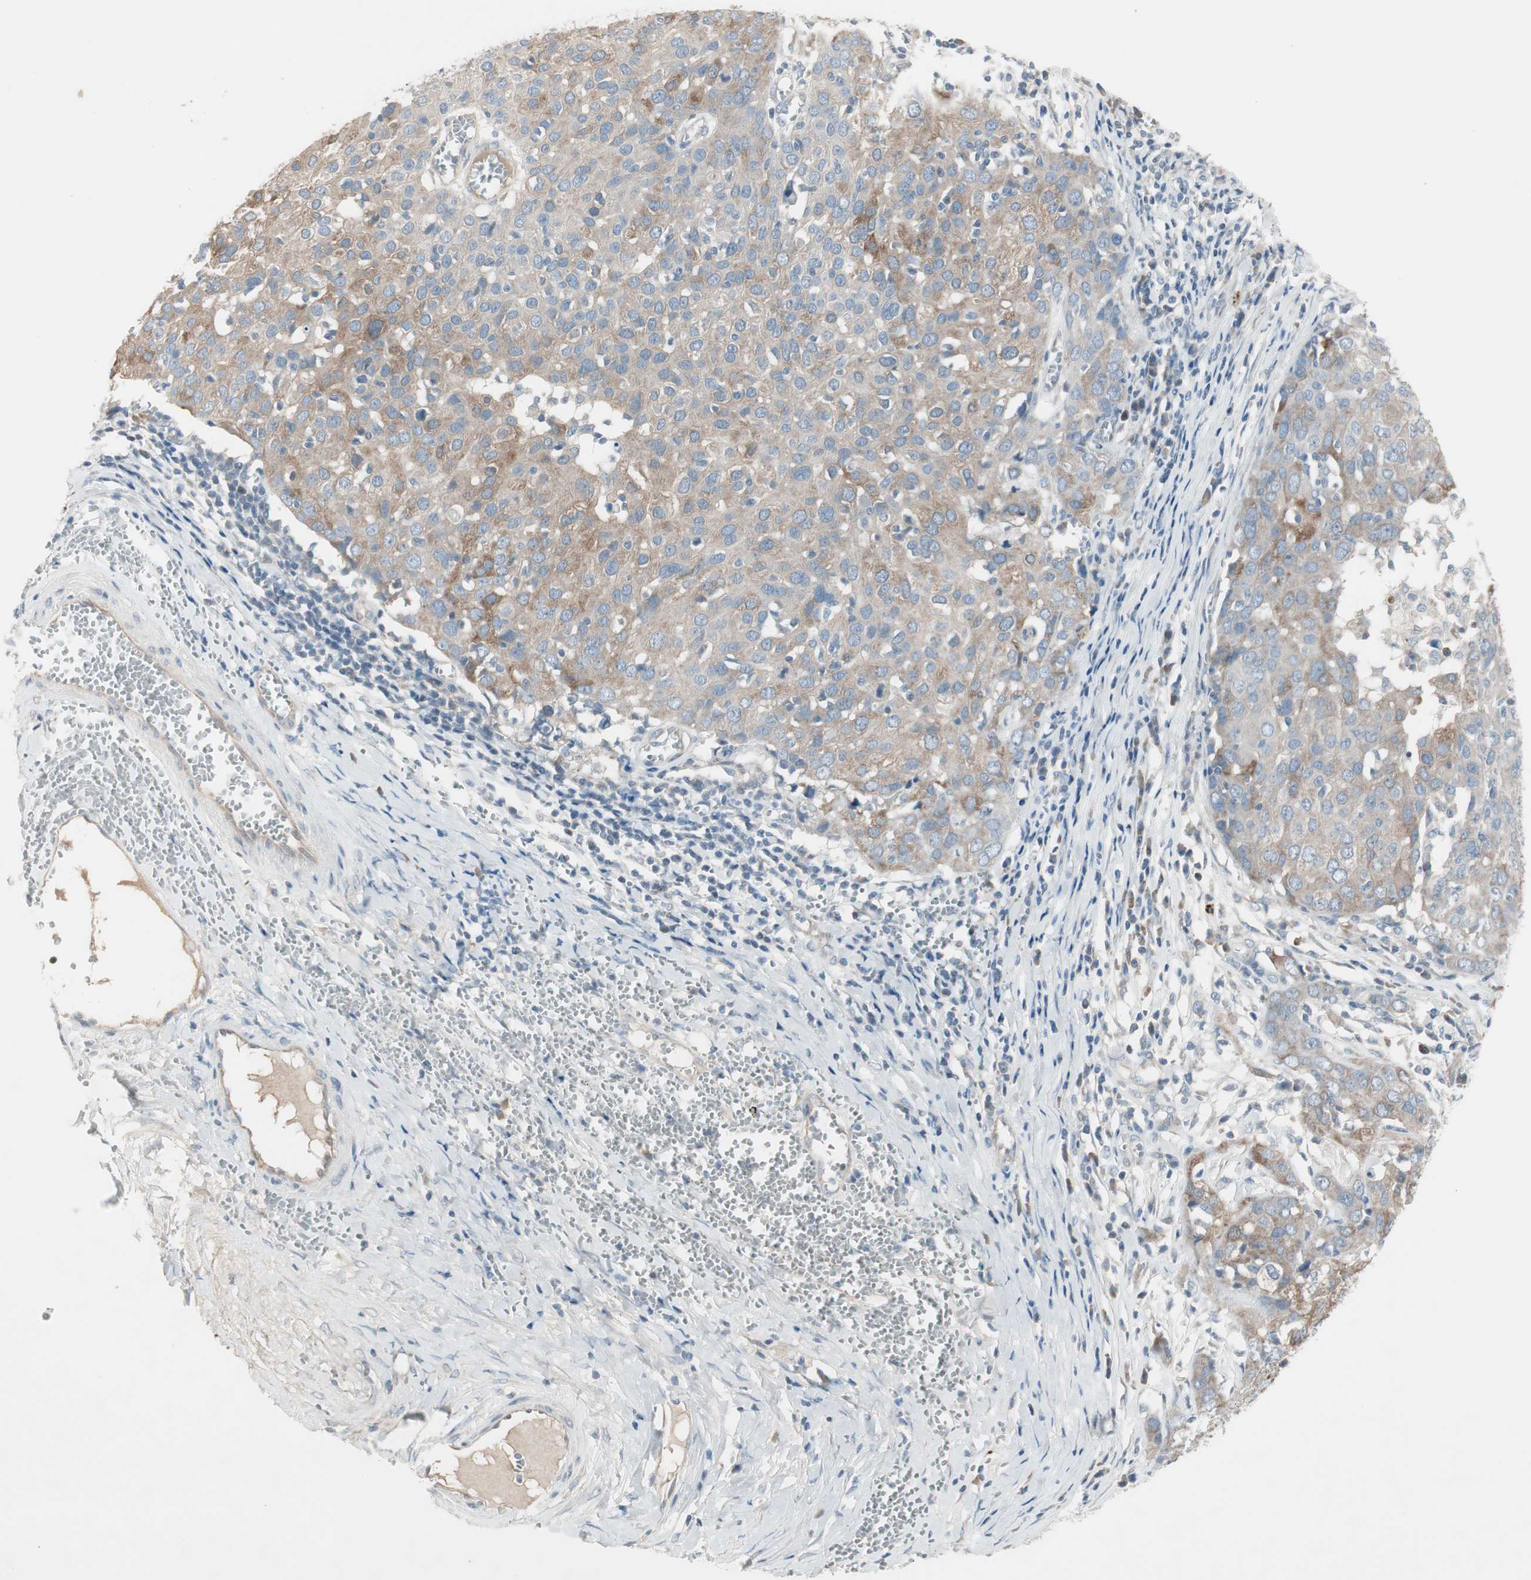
{"staining": {"intensity": "weak", "quantity": "25%-75%", "location": "cytoplasmic/membranous"}, "tissue": "ovarian cancer", "cell_type": "Tumor cells", "image_type": "cancer", "snomed": [{"axis": "morphology", "description": "Carcinoma, endometroid"}, {"axis": "topography", "description": "Ovary"}], "caption": "High-power microscopy captured an immunohistochemistry micrograph of ovarian endometroid carcinoma, revealing weak cytoplasmic/membranous staining in about 25%-75% of tumor cells.", "gene": "MAPRE3", "patient": {"sex": "female", "age": 50}}